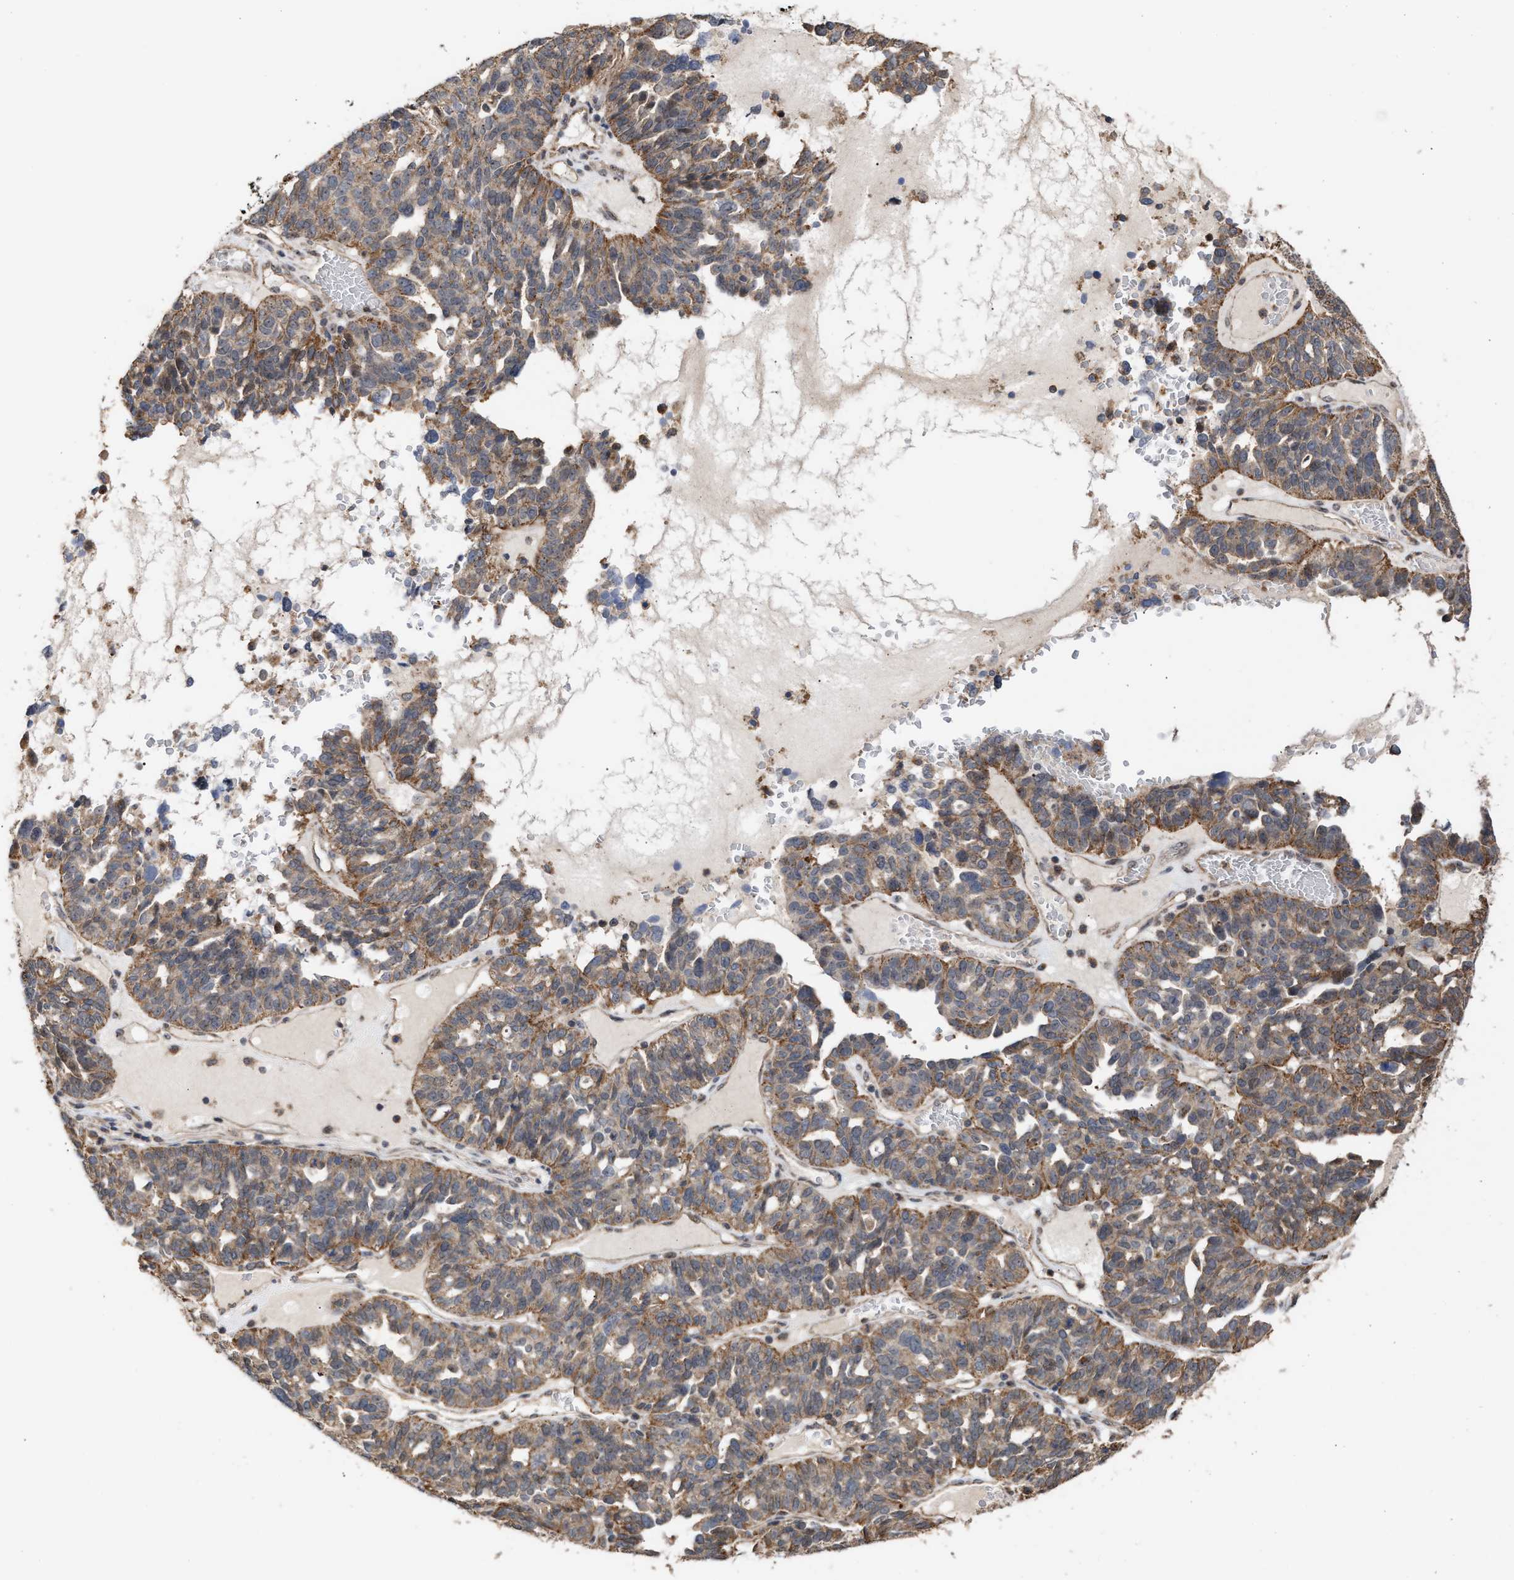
{"staining": {"intensity": "moderate", "quantity": ">75%", "location": "cytoplasmic/membranous"}, "tissue": "ovarian cancer", "cell_type": "Tumor cells", "image_type": "cancer", "snomed": [{"axis": "morphology", "description": "Cystadenocarcinoma, serous, NOS"}, {"axis": "topography", "description": "Ovary"}], "caption": "Immunohistochemical staining of human ovarian cancer exhibits medium levels of moderate cytoplasmic/membranous expression in approximately >75% of tumor cells.", "gene": "EXOSC2", "patient": {"sex": "female", "age": 59}}